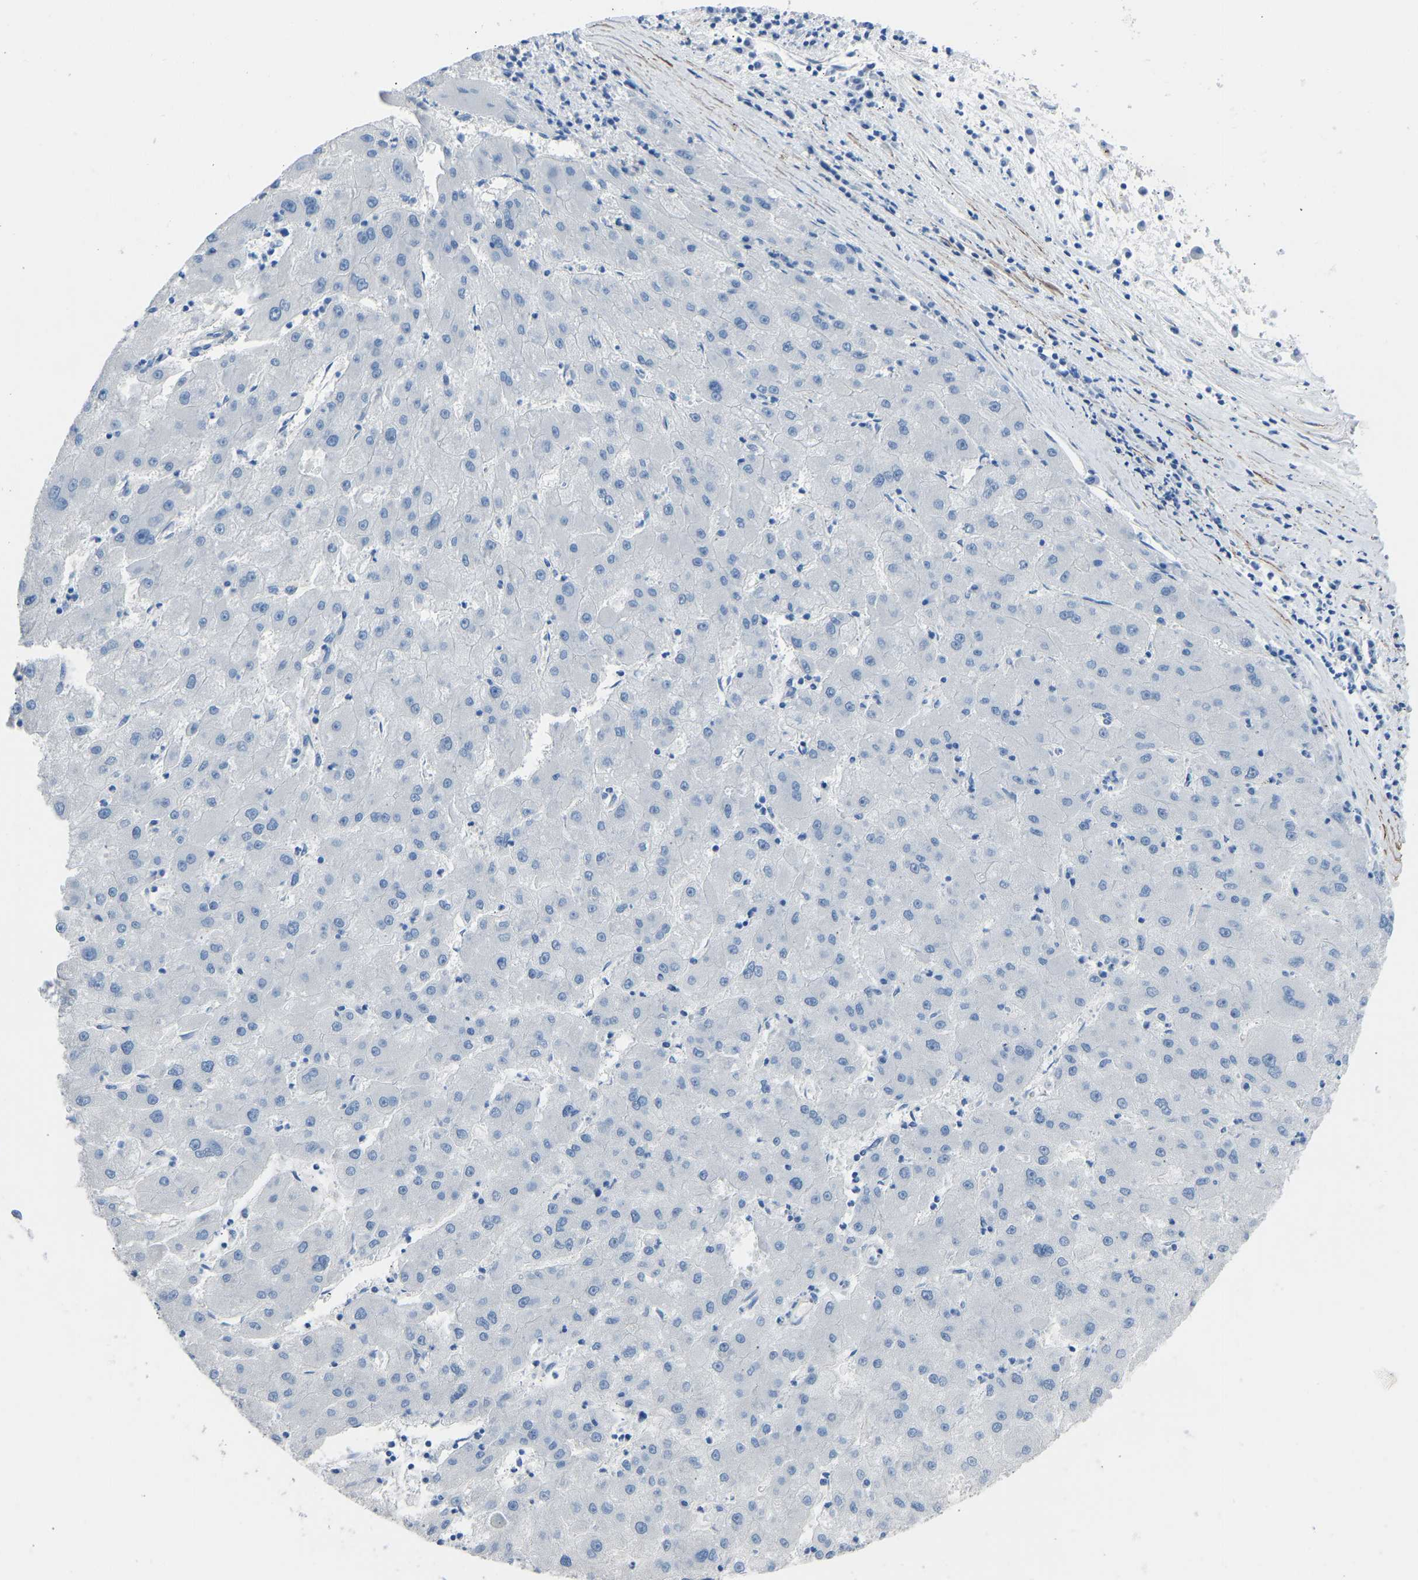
{"staining": {"intensity": "negative", "quantity": "none", "location": "none"}, "tissue": "liver cancer", "cell_type": "Tumor cells", "image_type": "cancer", "snomed": [{"axis": "morphology", "description": "Carcinoma, Hepatocellular, NOS"}, {"axis": "topography", "description": "Liver"}], "caption": "This is an immunohistochemistry photomicrograph of liver cancer (hepatocellular carcinoma). There is no expression in tumor cells.", "gene": "MYH10", "patient": {"sex": "male", "age": 72}}